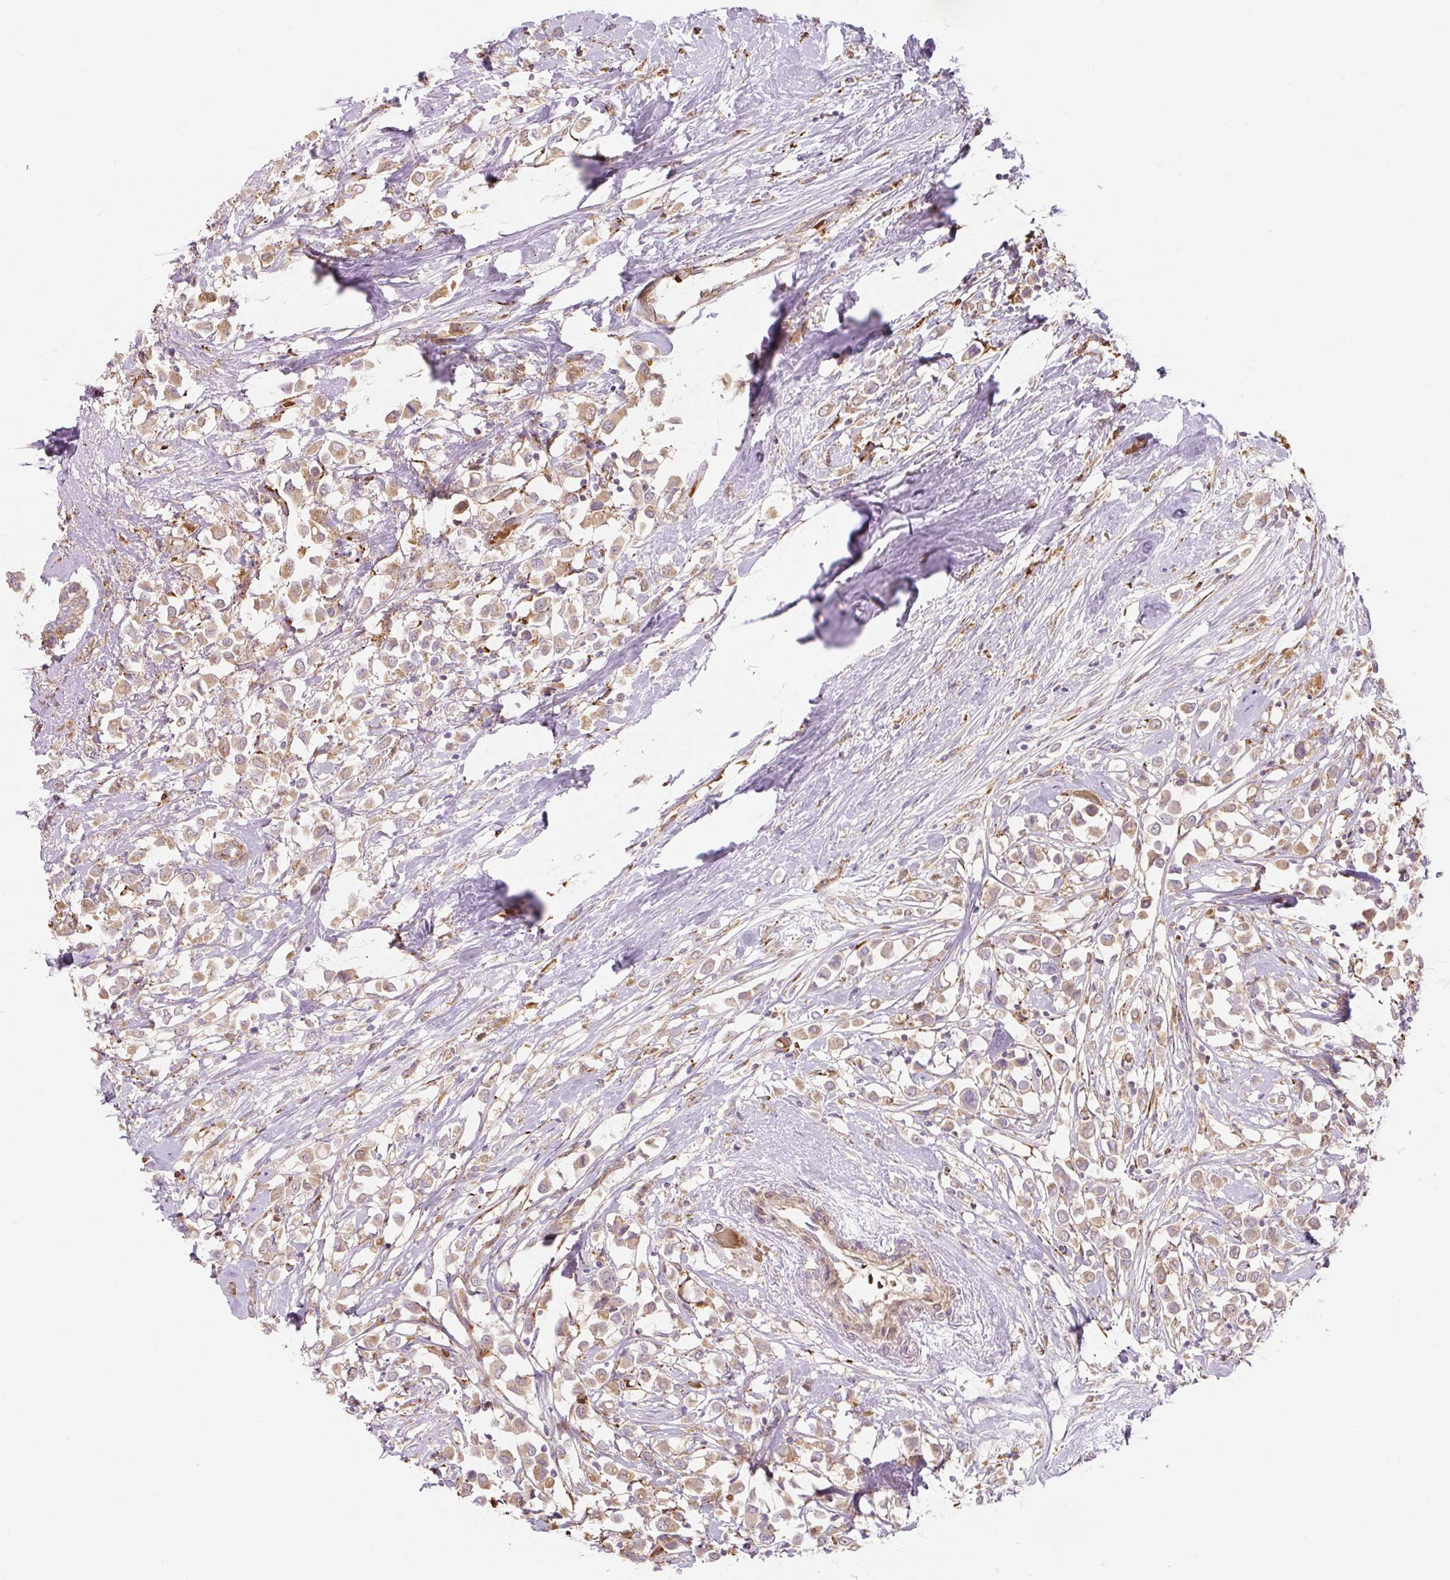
{"staining": {"intensity": "moderate", "quantity": ">75%", "location": "cytoplasmic/membranous"}, "tissue": "breast cancer", "cell_type": "Tumor cells", "image_type": "cancer", "snomed": [{"axis": "morphology", "description": "Duct carcinoma"}, {"axis": "topography", "description": "Breast"}], "caption": "Brown immunohistochemical staining in breast cancer reveals moderate cytoplasmic/membranous staining in about >75% of tumor cells. The staining is performed using DAB brown chromogen to label protein expression. The nuclei are counter-stained blue using hematoxylin.", "gene": "RASA1", "patient": {"sex": "female", "age": 61}}